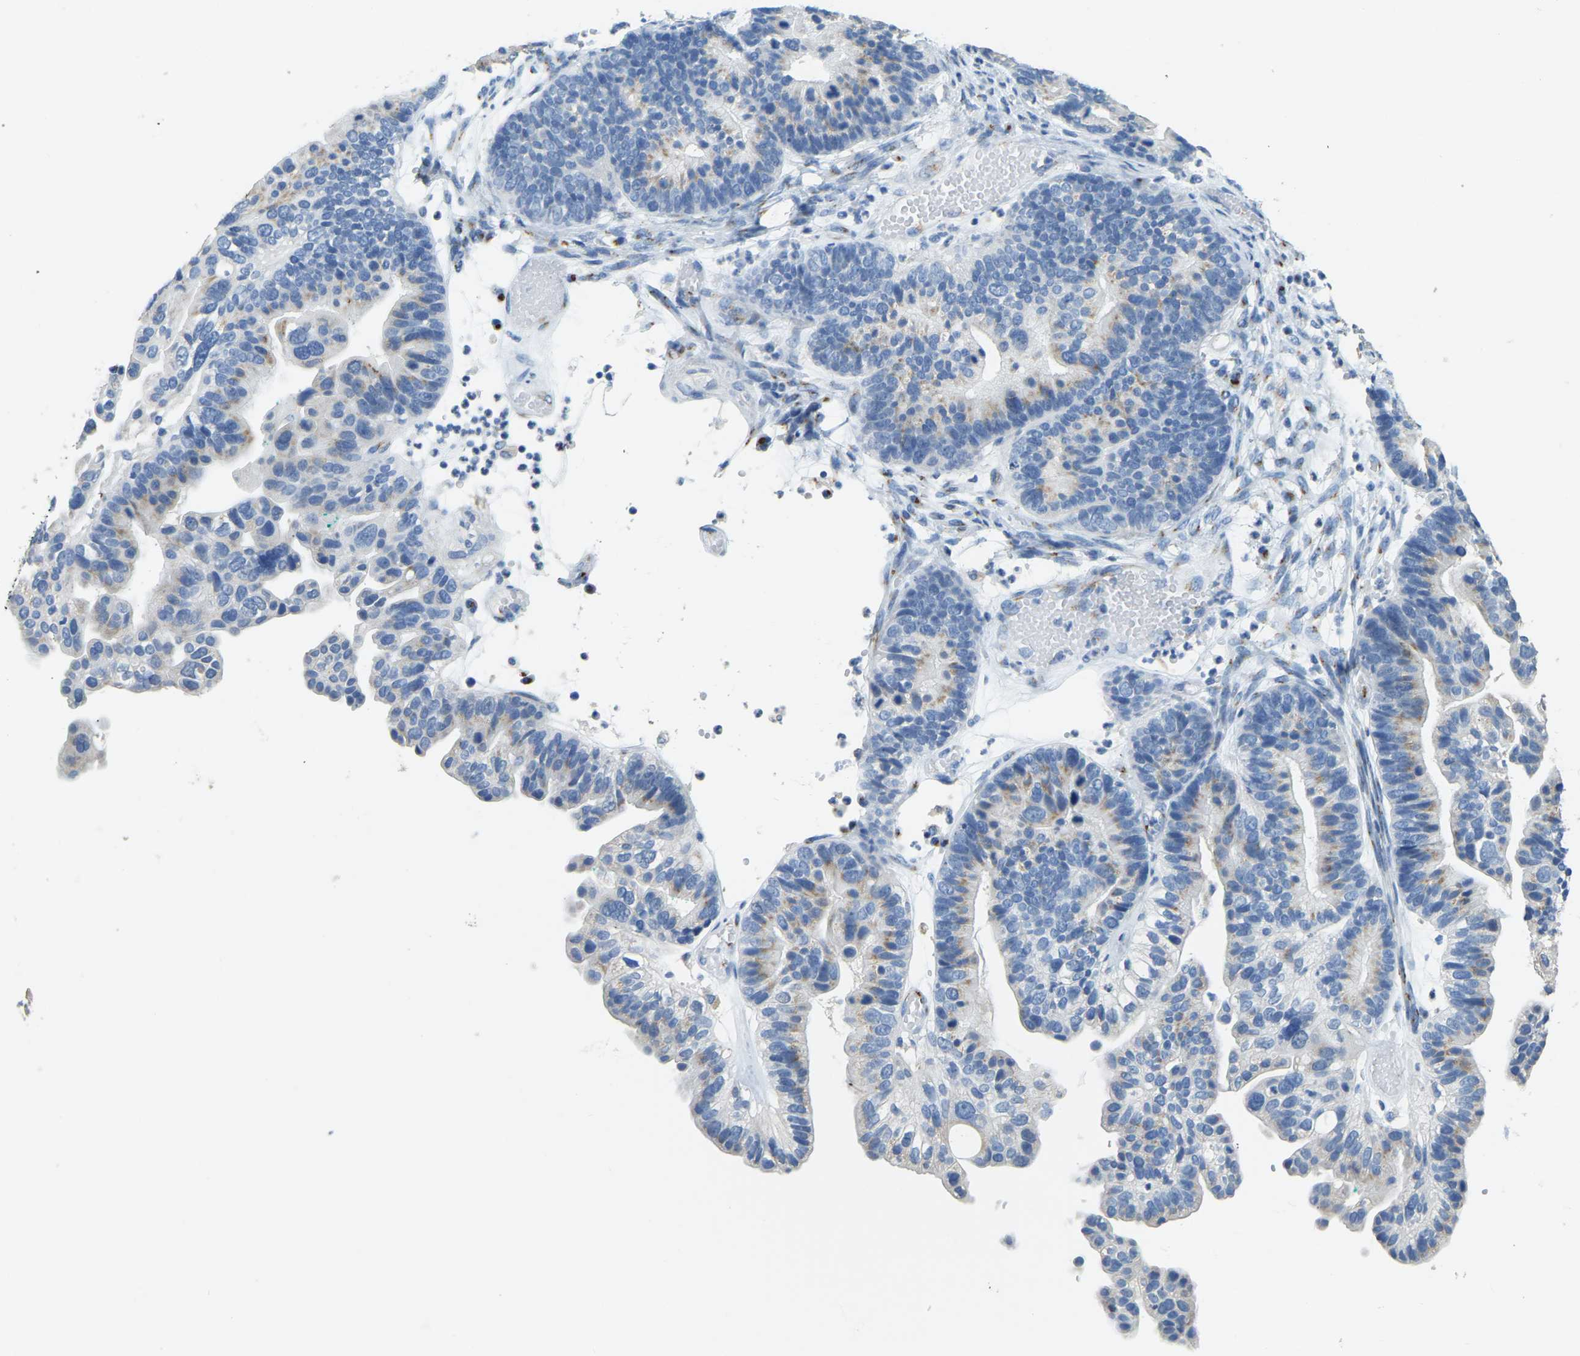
{"staining": {"intensity": "weak", "quantity": "<25%", "location": "cytoplasmic/membranous"}, "tissue": "ovarian cancer", "cell_type": "Tumor cells", "image_type": "cancer", "snomed": [{"axis": "morphology", "description": "Cystadenocarcinoma, serous, NOS"}, {"axis": "topography", "description": "Ovary"}], "caption": "A histopathology image of human serous cystadenocarcinoma (ovarian) is negative for staining in tumor cells.", "gene": "FAM174A", "patient": {"sex": "female", "age": 56}}